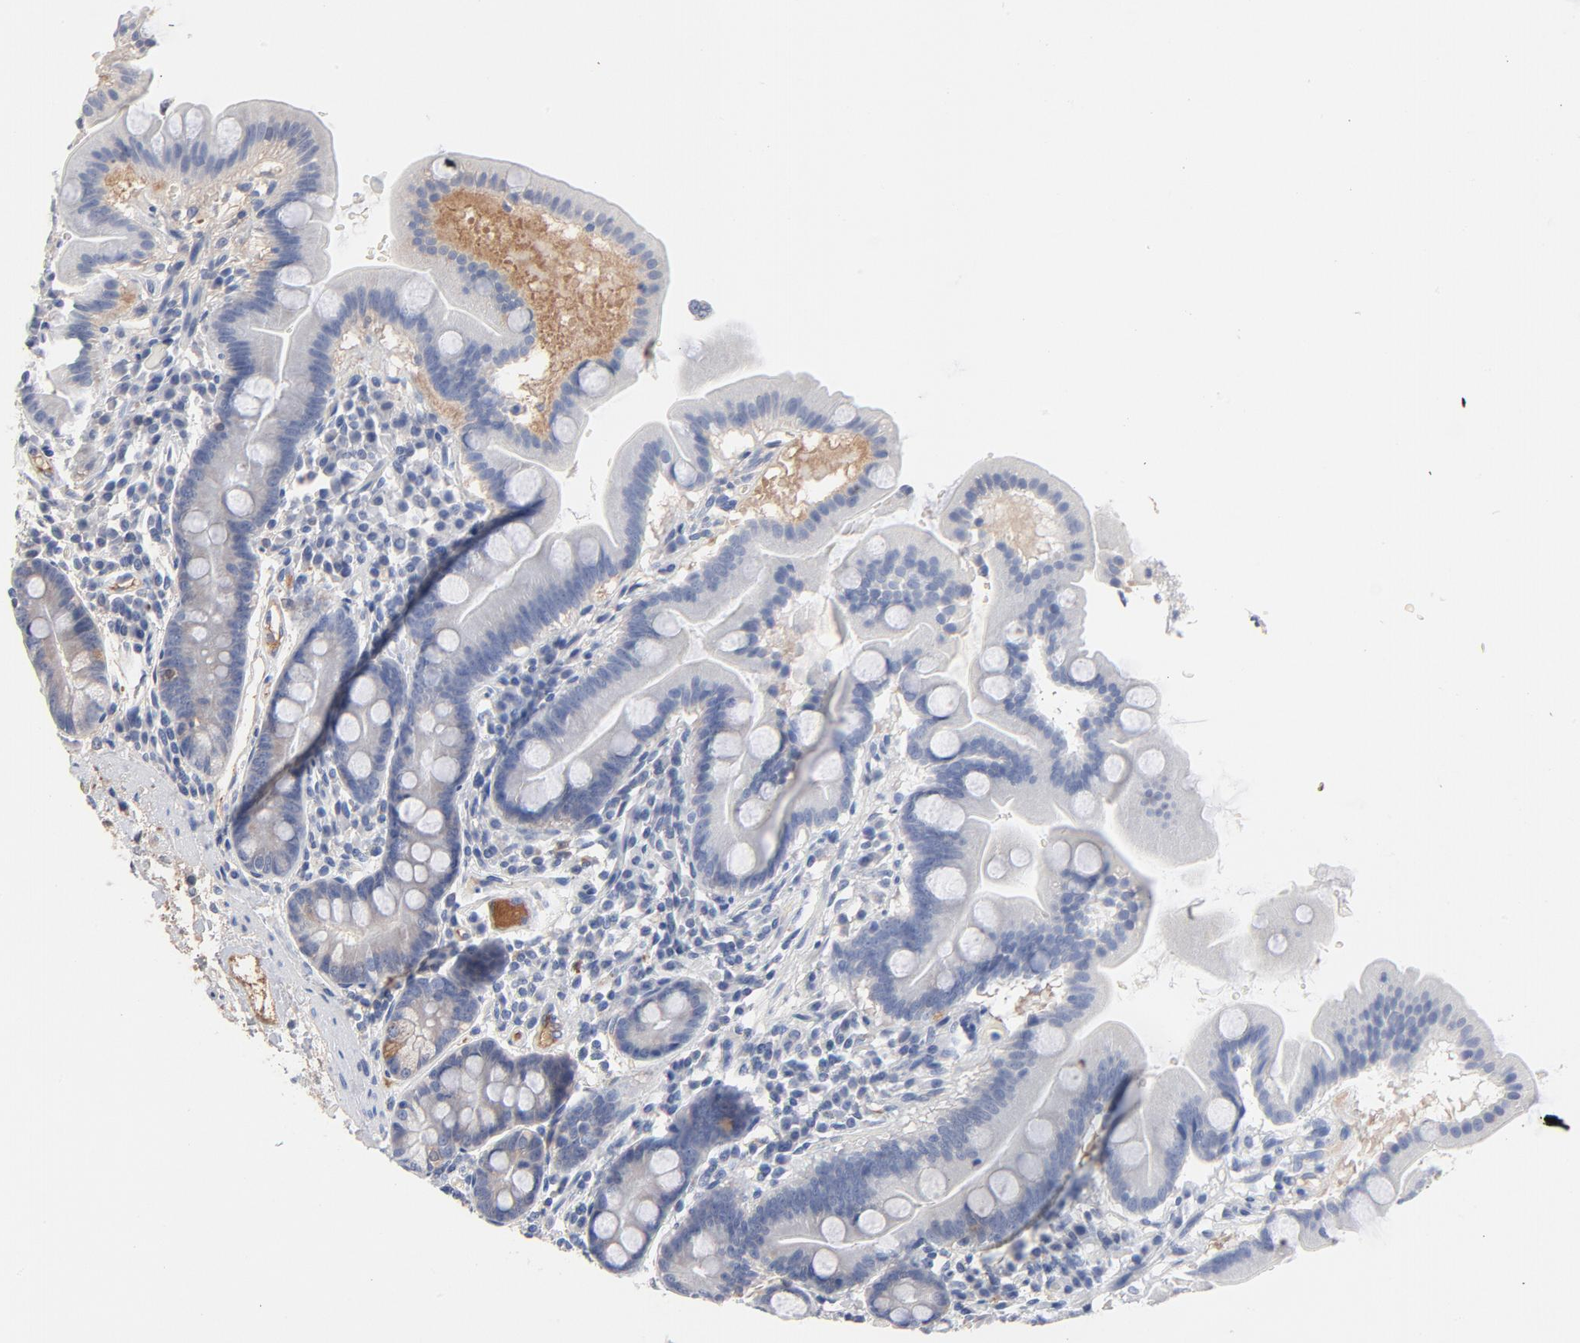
{"staining": {"intensity": "negative", "quantity": "none", "location": "none"}, "tissue": "duodenum", "cell_type": "Glandular cells", "image_type": "normal", "snomed": [{"axis": "morphology", "description": "Normal tissue, NOS"}, {"axis": "topography", "description": "Duodenum"}], "caption": "An immunohistochemistry (IHC) image of normal duodenum is shown. There is no staining in glandular cells of duodenum. (DAB IHC visualized using brightfield microscopy, high magnification).", "gene": "SERPINA4", "patient": {"sex": "male", "age": 50}}